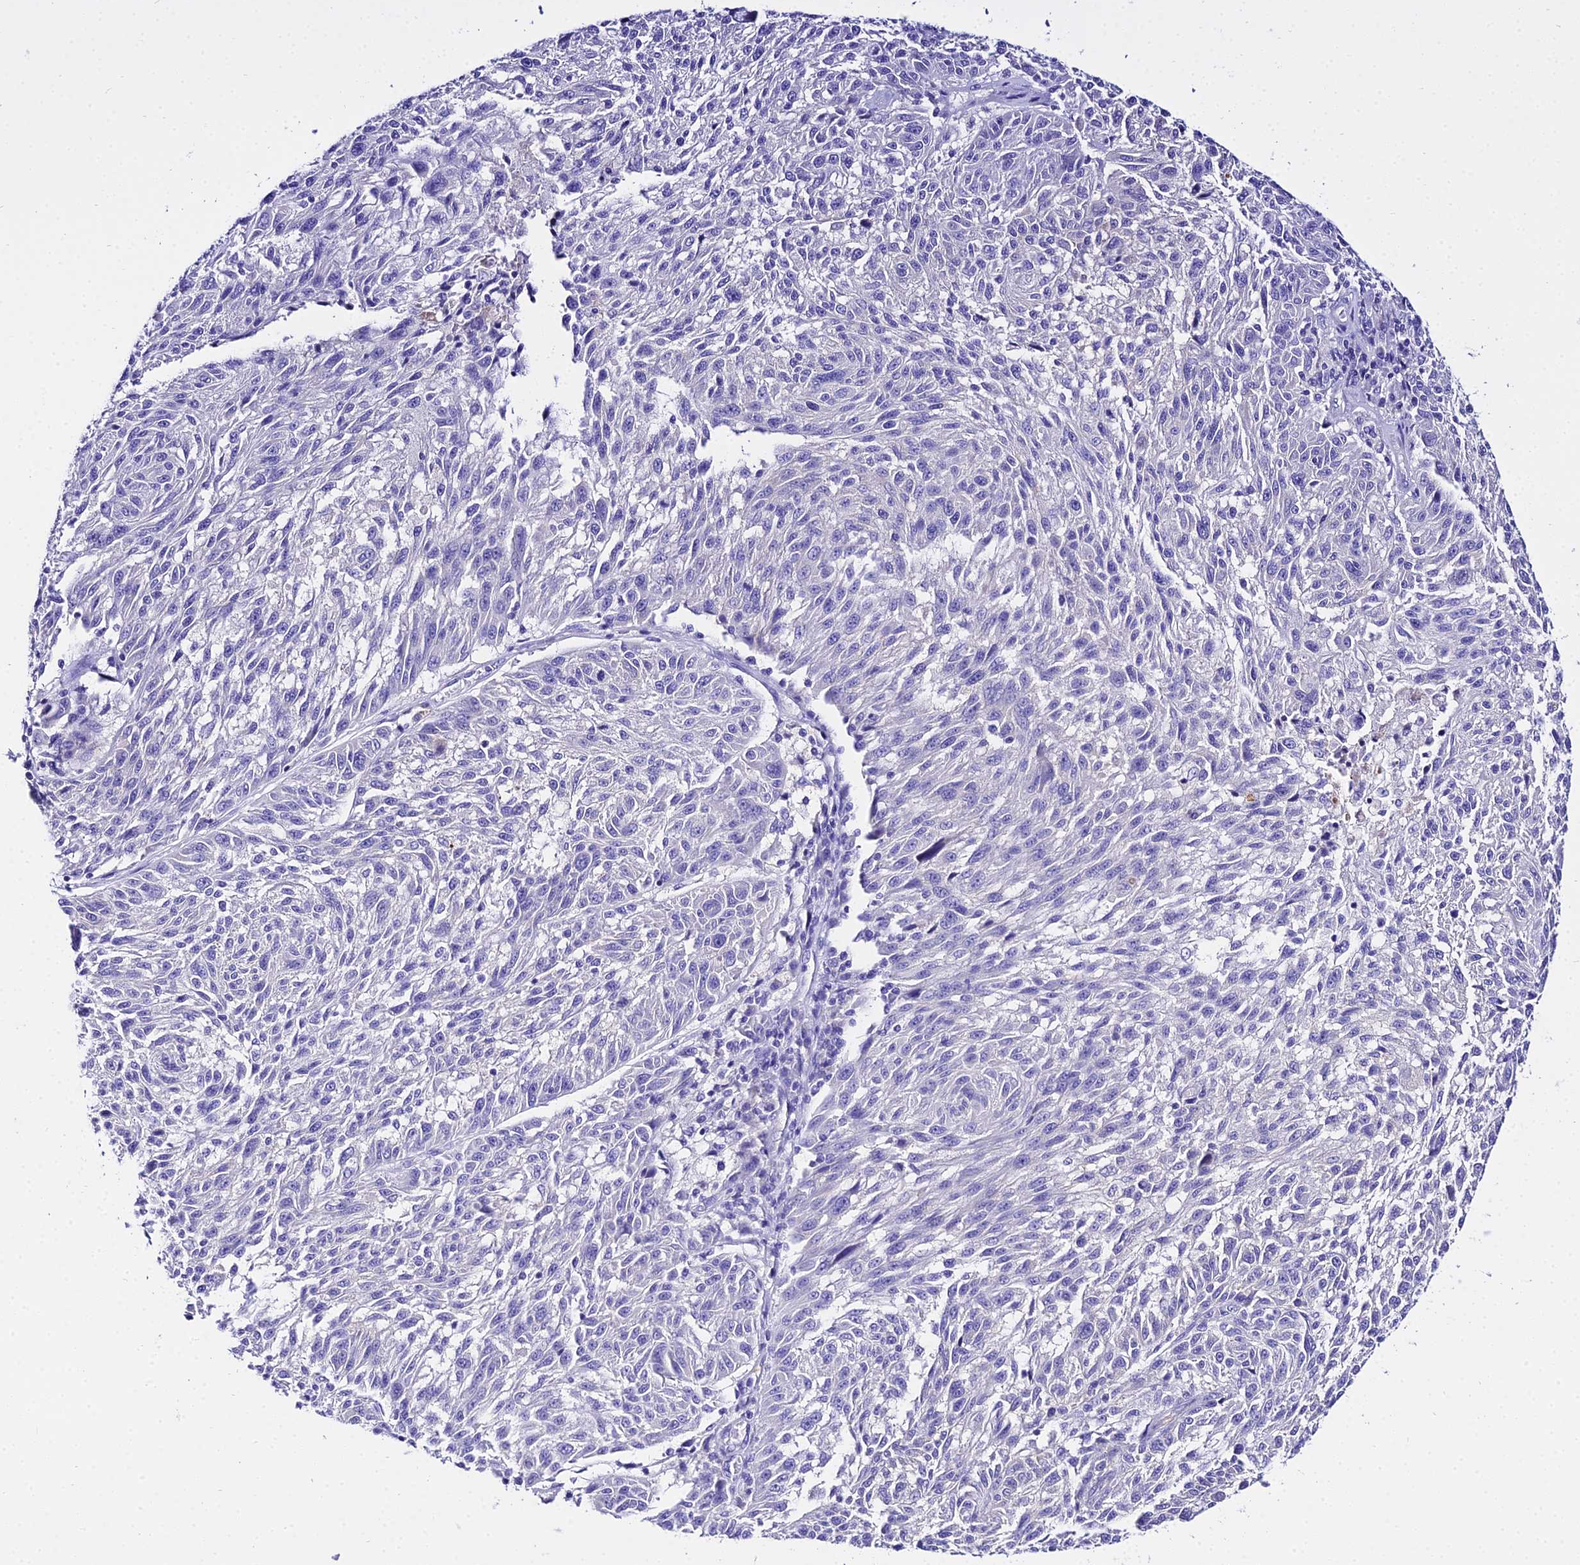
{"staining": {"intensity": "negative", "quantity": "none", "location": "none"}, "tissue": "melanoma", "cell_type": "Tumor cells", "image_type": "cancer", "snomed": [{"axis": "morphology", "description": "Malignant melanoma, NOS"}, {"axis": "topography", "description": "Skin"}], "caption": "Tumor cells show no significant expression in malignant melanoma.", "gene": "TUBA3D", "patient": {"sex": "male", "age": 53}}